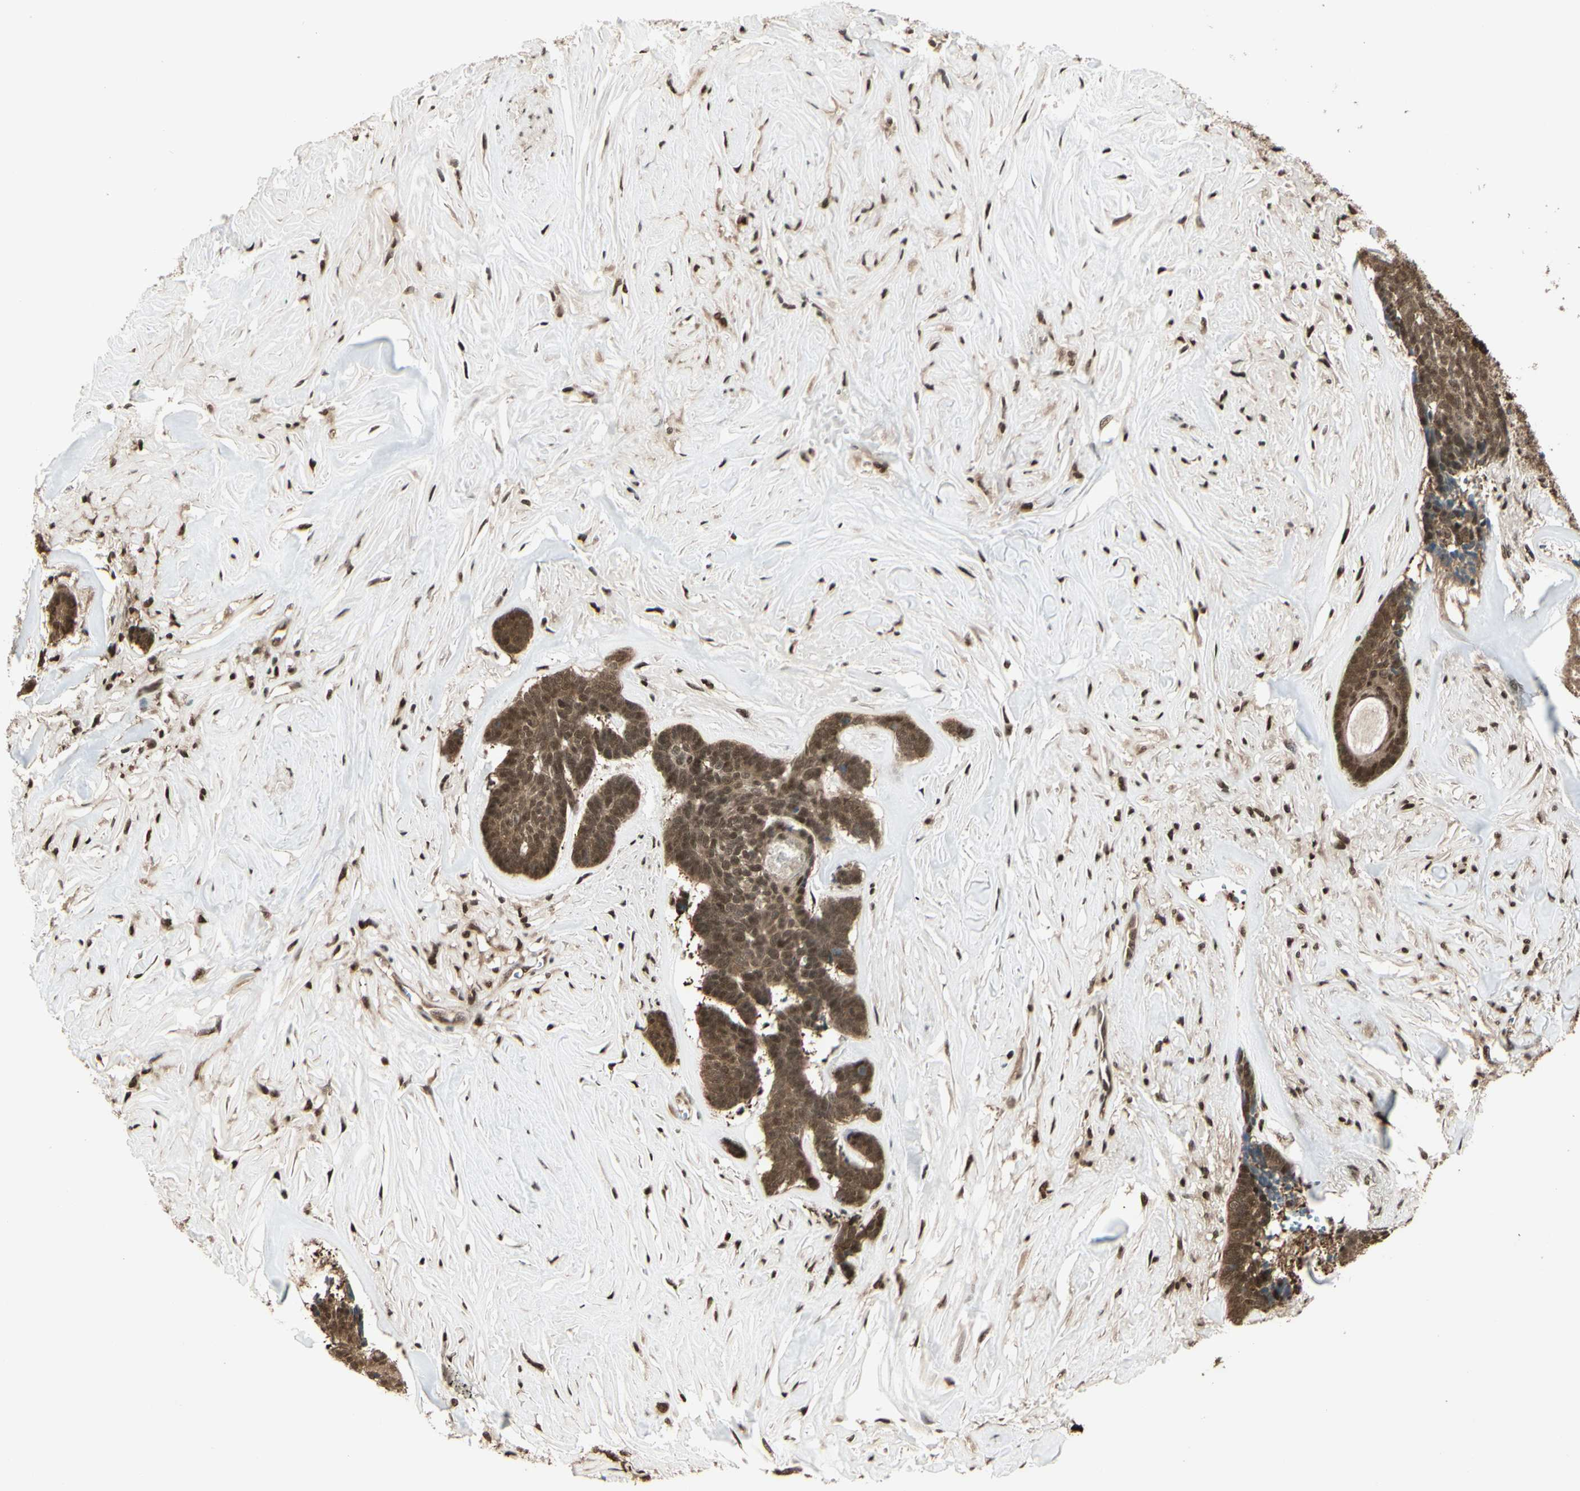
{"staining": {"intensity": "strong", "quantity": ">75%", "location": "cytoplasmic/membranous,nuclear"}, "tissue": "skin cancer", "cell_type": "Tumor cells", "image_type": "cancer", "snomed": [{"axis": "morphology", "description": "Basal cell carcinoma"}, {"axis": "topography", "description": "Skin"}], "caption": "This is a micrograph of IHC staining of skin cancer, which shows strong staining in the cytoplasmic/membranous and nuclear of tumor cells.", "gene": "HSF1", "patient": {"sex": "male", "age": 84}}